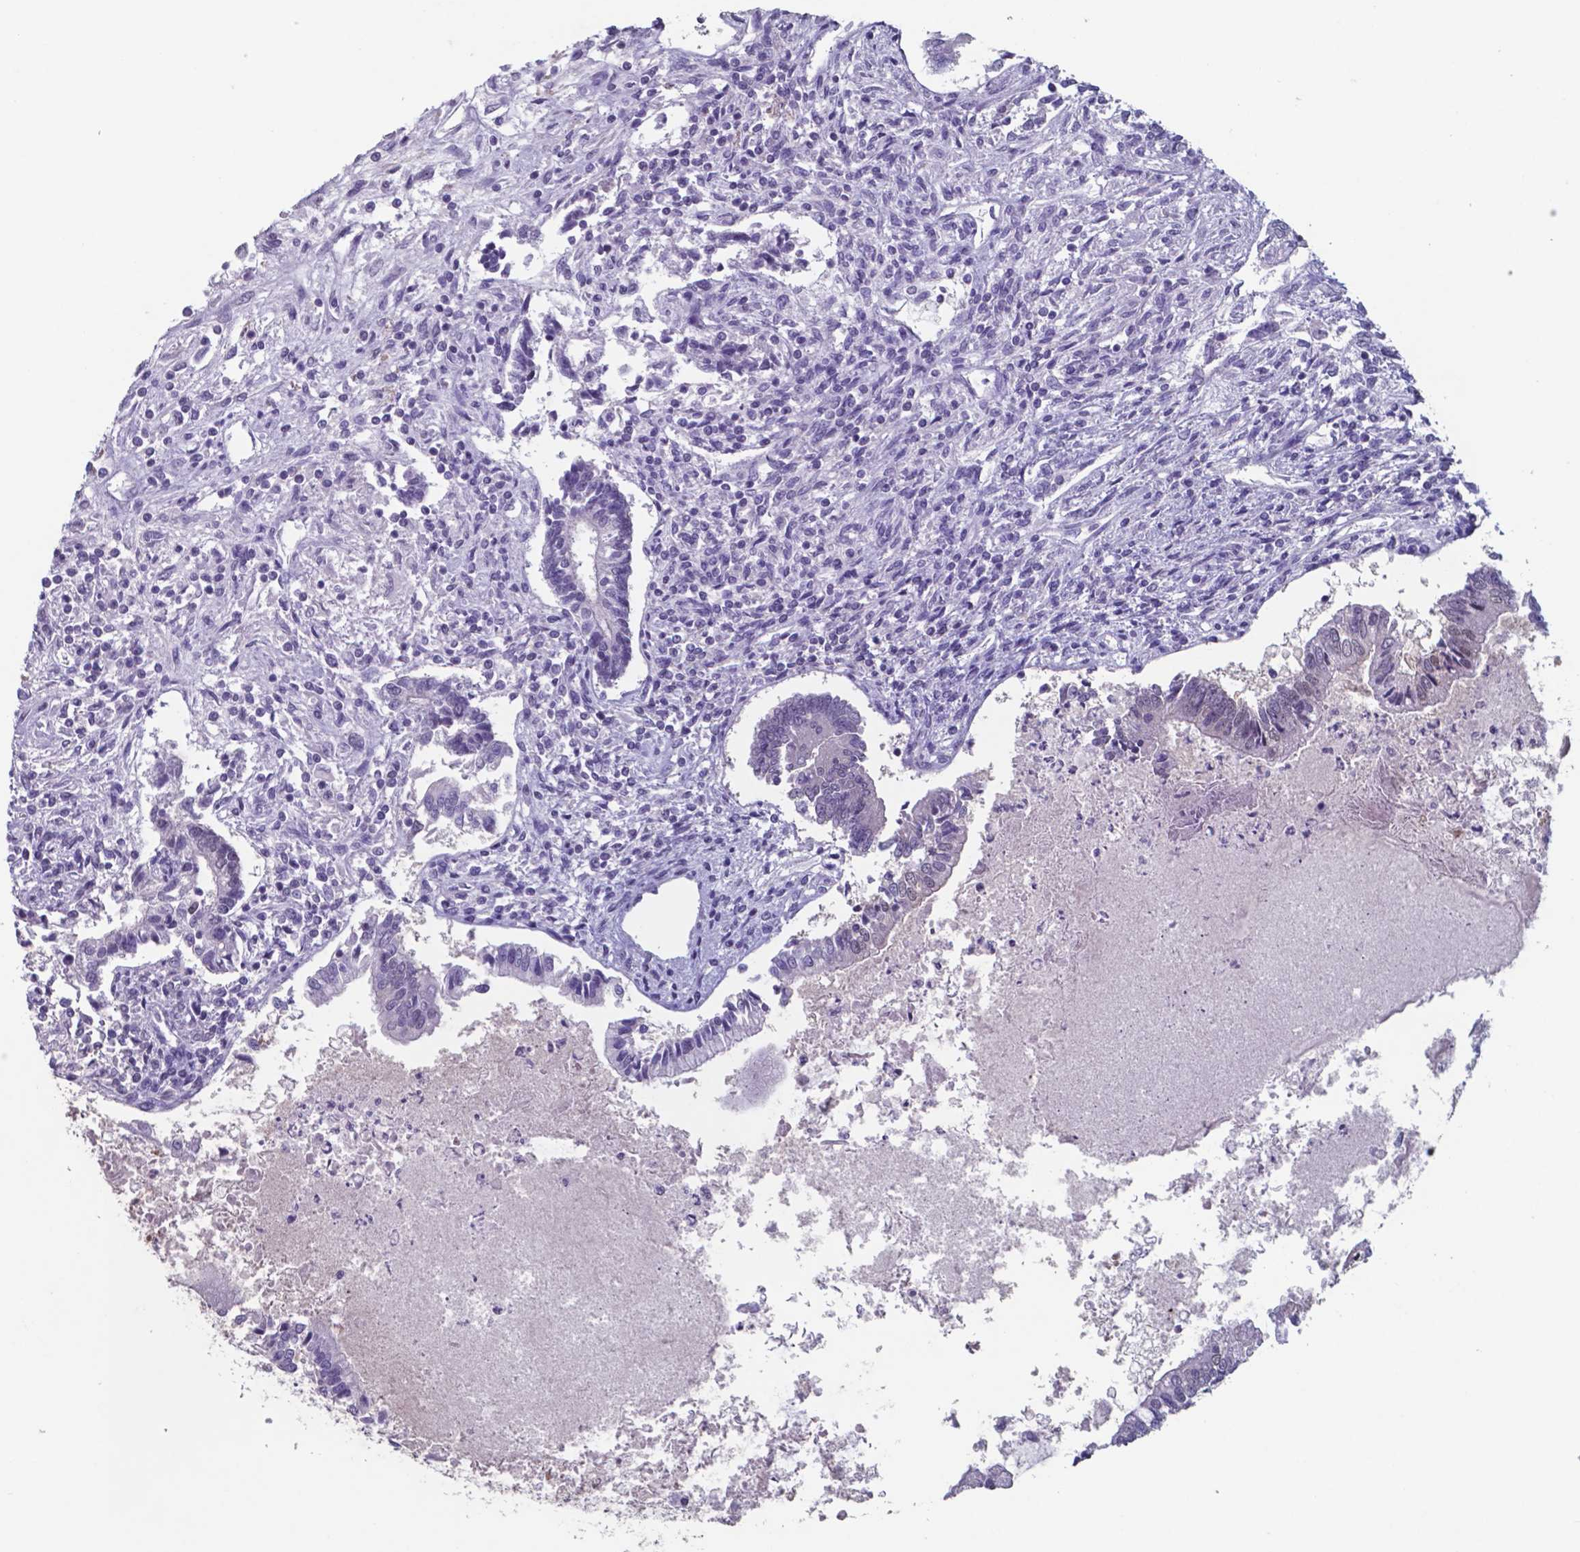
{"staining": {"intensity": "weak", "quantity": "<25%", "location": "nuclear"}, "tissue": "testis cancer", "cell_type": "Tumor cells", "image_type": "cancer", "snomed": [{"axis": "morphology", "description": "Carcinoma, Embryonal, NOS"}, {"axis": "topography", "description": "Testis"}], "caption": "Tumor cells are negative for protein expression in human testis embryonal carcinoma.", "gene": "TDP2", "patient": {"sex": "male", "age": 37}}